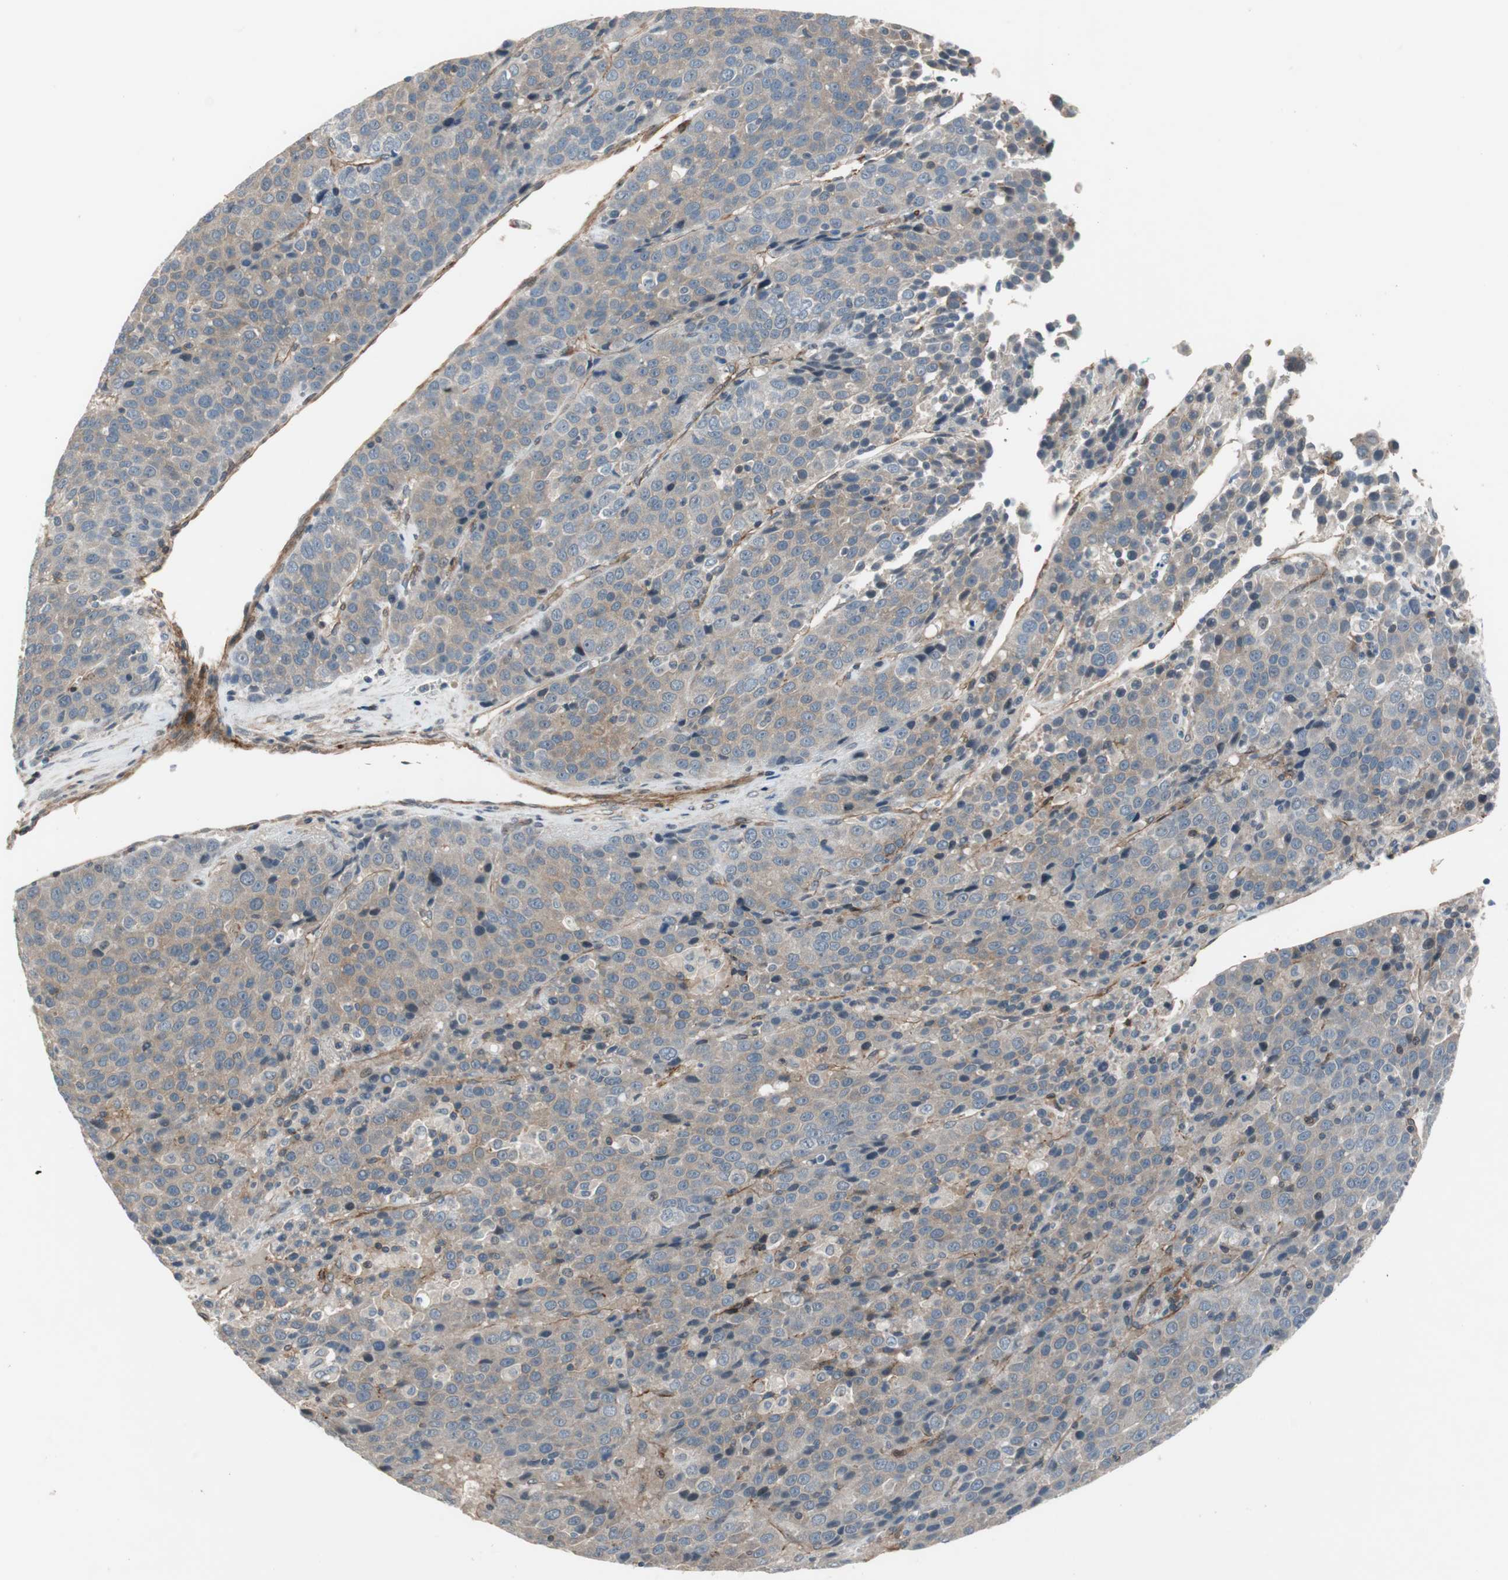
{"staining": {"intensity": "moderate", "quantity": ">75%", "location": "cytoplasmic/membranous"}, "tissue": "liver cancer", "cell_type": "Tumor cells", "image_type": "cancer", "snomed": [{"axis": "morphology", "description": "Carcinoma, Hepatocellular, NOS"}, {"axis": "topography", "description": "Liver"}], "caption": "DAB immunohistochemical staining of liver cancer exhibits moderate cytoplasmic/membranous protein staining in approximately >75% of tumor cells. The protein is stained brown, and the nuclei are stained in blue (DAB (3,3'-diaminobenzidine) IHC with brightfield microscopy, high magnification).", "gene": "GRHL1", "patient": {"sex": "female", "age": 53}}